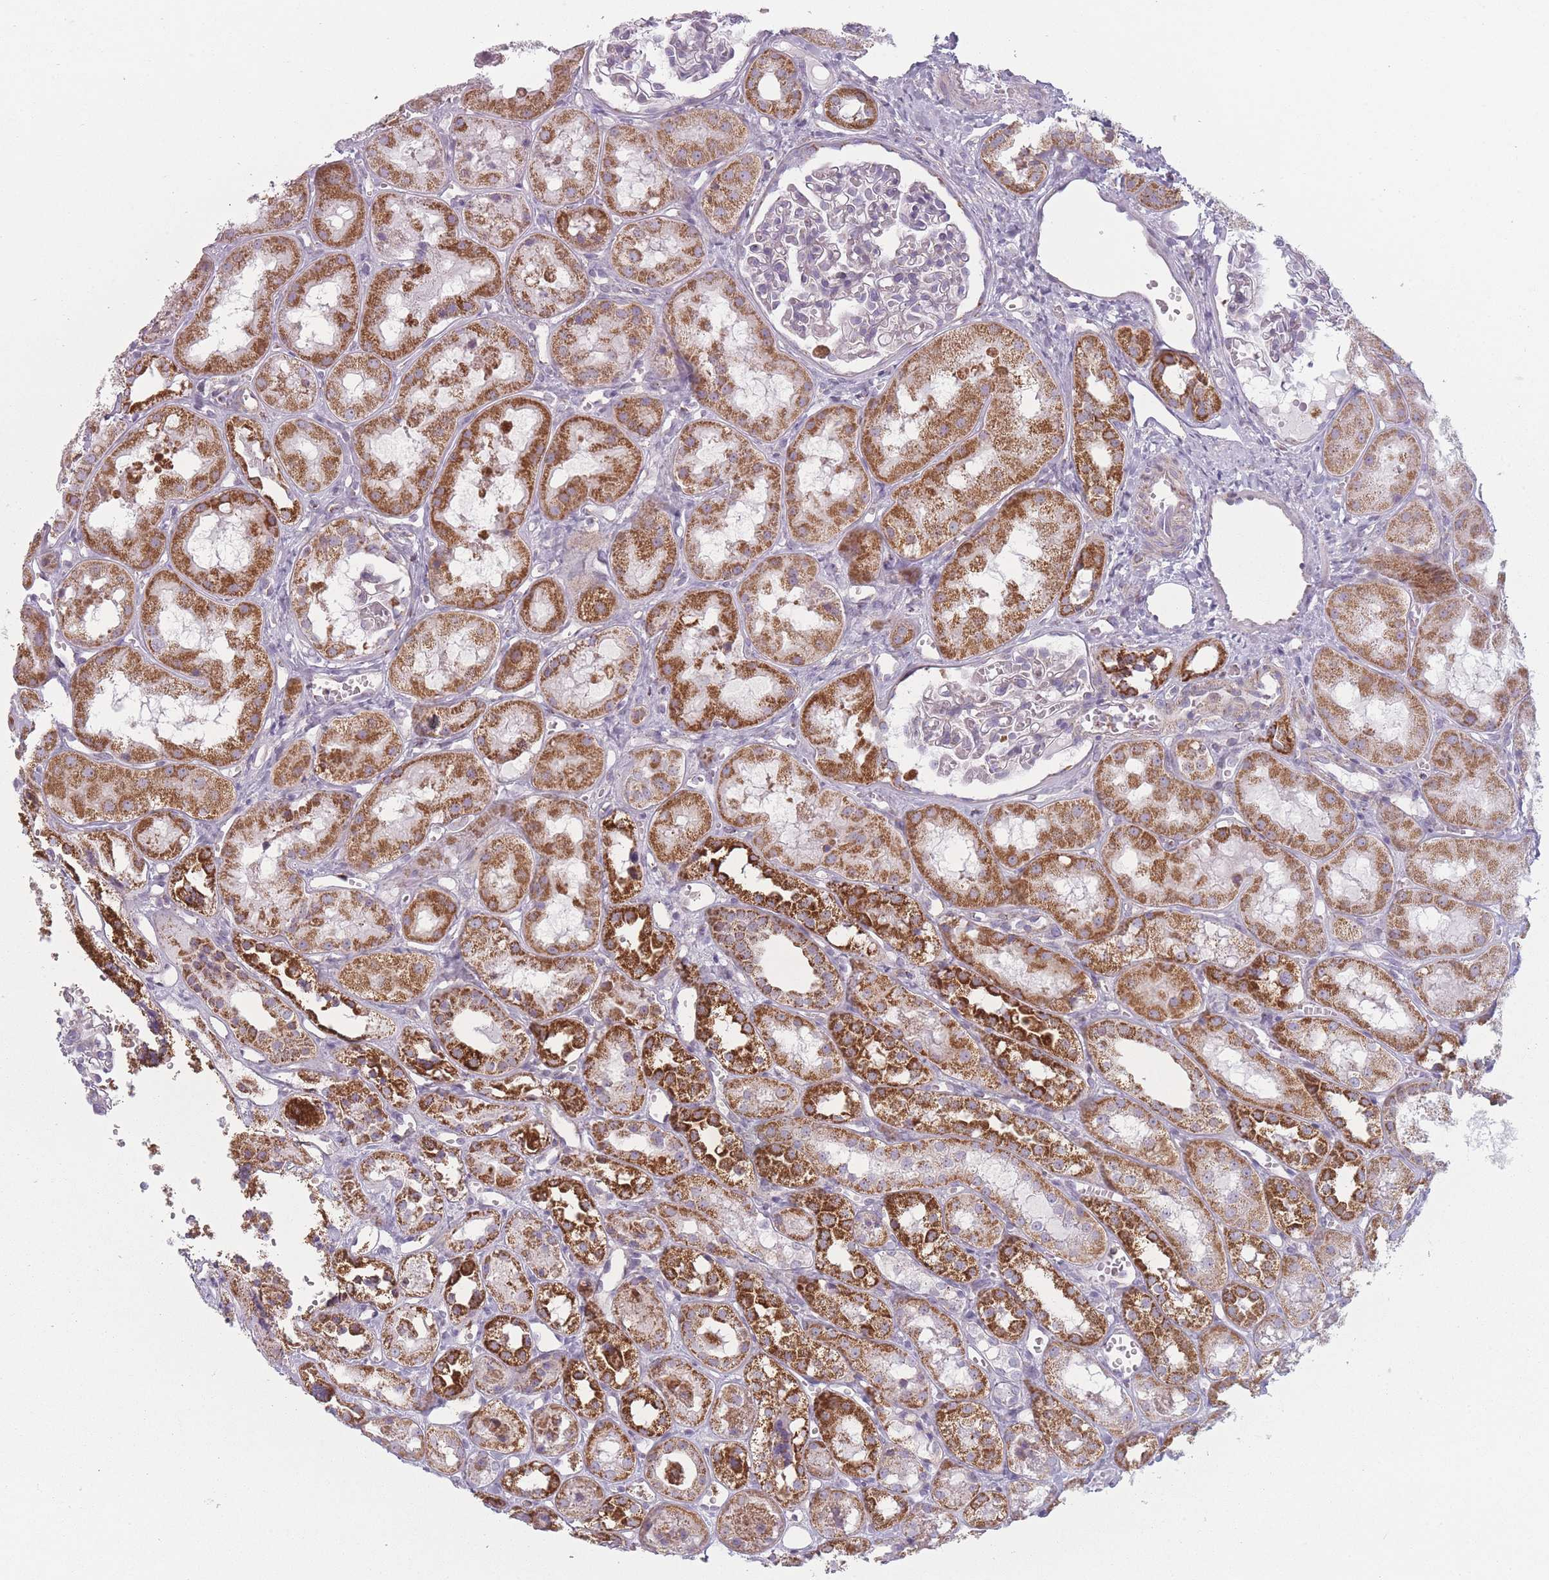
{"staining": {"intensity": "negative", "quantity": "none", "location": "none"}, "tissue": "kidney", "cell_type": "Cells in glomeruli", "image_type": "normal", "snomed": [{"axis": "morphology", "description": "Normal tissue, NOS"}, {"axis": "topography", "description": "Kidney"}], "caption": "A high-resolution photomicrograph shows IHC staining of normal kidney, which demonstrates no significant staining in cells in glomeruli.", "gene": "DCHS1", "patient": {"sex": "male", "age": 16}}